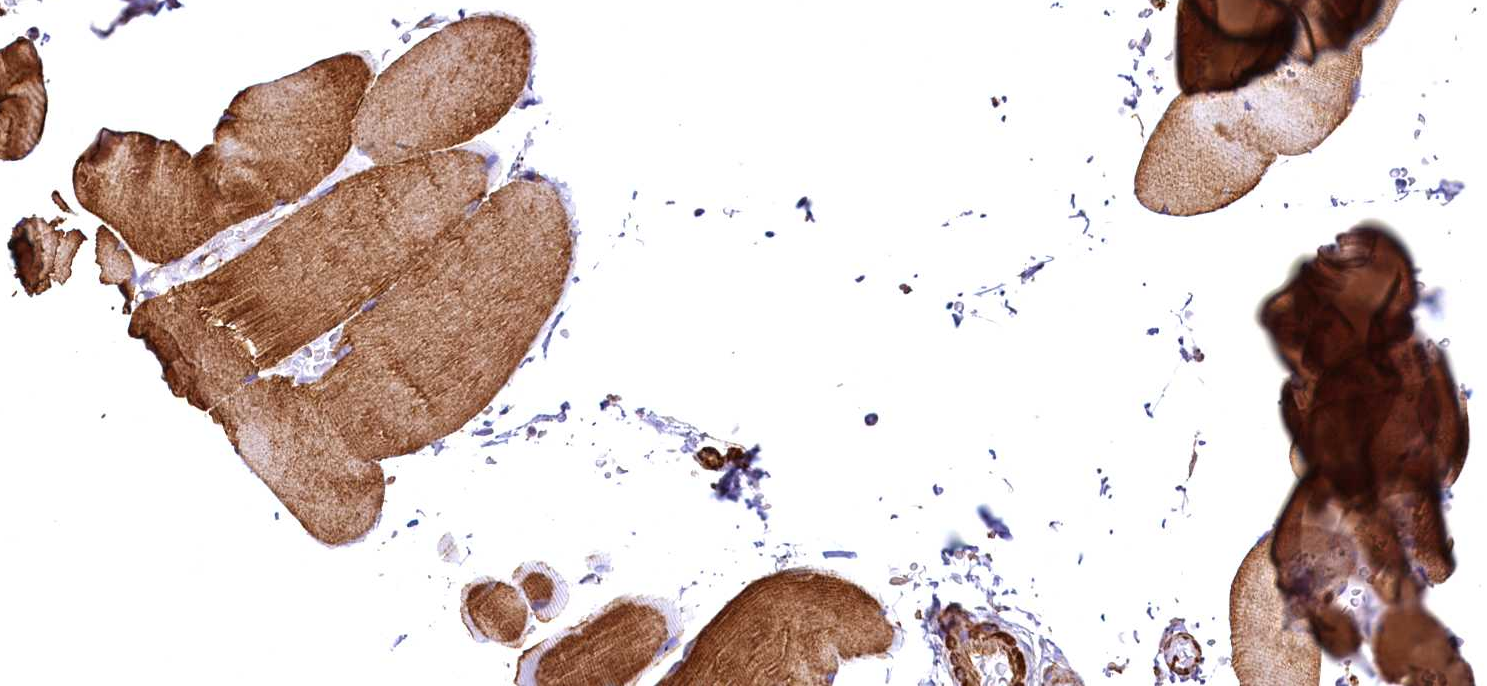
{"staining": {"intensity": "moderate", "quantity": ">75%", "location": "cytoplasmic/membranous"}, "tissue": "skeletal muscle", "cell_type": "Myocytes", "image_type": "normal", "snomed": [{"axis": "morphology", "description": "Normal tissue, NOS"}, {"axis": "topography", "description": "Skeletal muscle"}, {"axis": "topography", "description": "Head-Neck"}], "caption": "Immunohistochemistry of normal skeletal muscle exhibits medium levels of moderate cytoplasmic/membranous expression in about >75% of myocytes. (DAB (3,3'-diaminobenzidine) IHC with brightfield microscopy, high magnification).", "gene": "THBS1", "patient": {"sex": "male", "age": 66}}